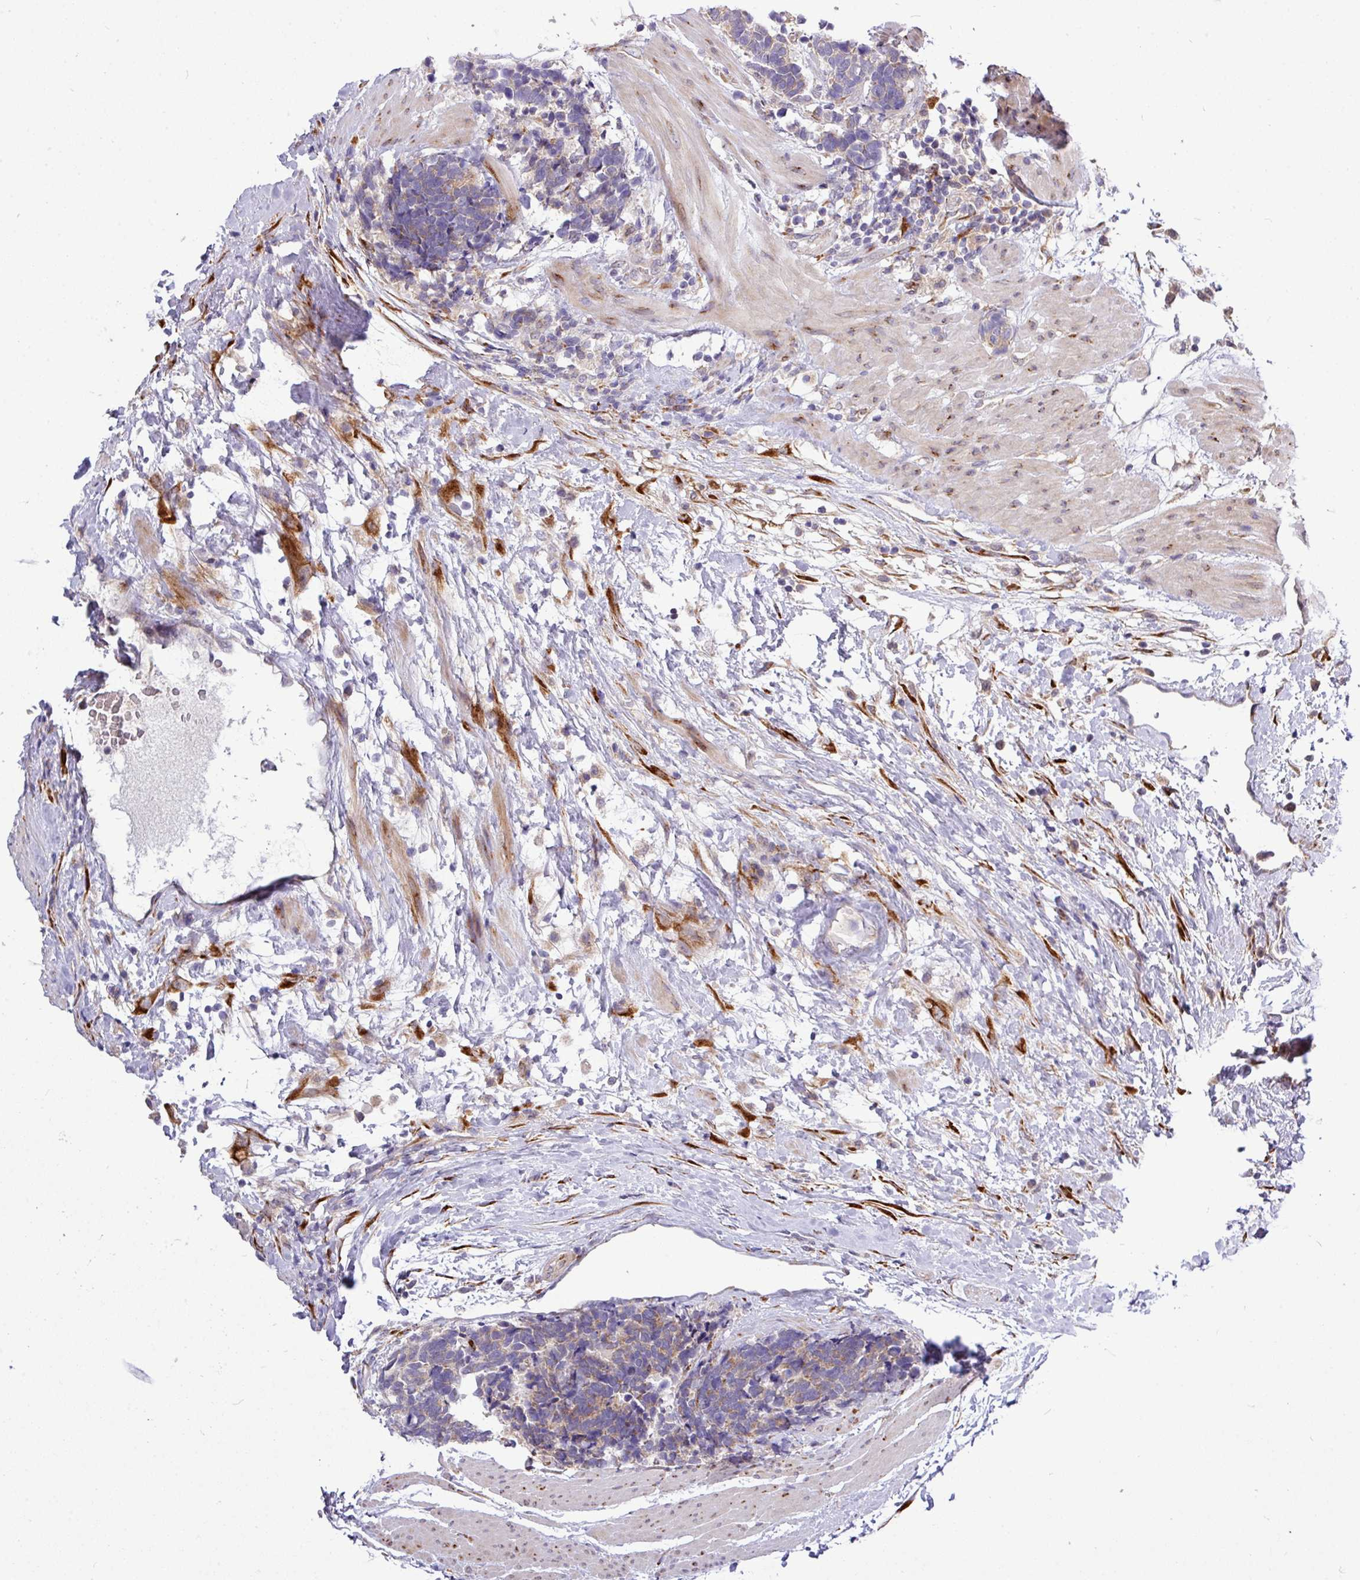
{"staining": {"intensity": "weak", "quantity": "25%-75%", "location": "cytoplasmic/membranous"}, "tissue": "carcinoid", "cell_type": "Tumor cells", "image_type": "cancer", "snomed": [{"axis": "morphology", "description": "Carcinoid, malignant, NOS"}, {"axis": "topography", "description": "Colon"}], "caption": "A histopathology image of carcinoid (malignant) stained for a protein shows weak cytoplasmic/membranous brown staining in tumor cells. Immunohistochemistry stains the protein of interest in brown and the nuclei are stained blue.", "gene": "TM2D2", "patient": {"sex": "female", "age": 52}}